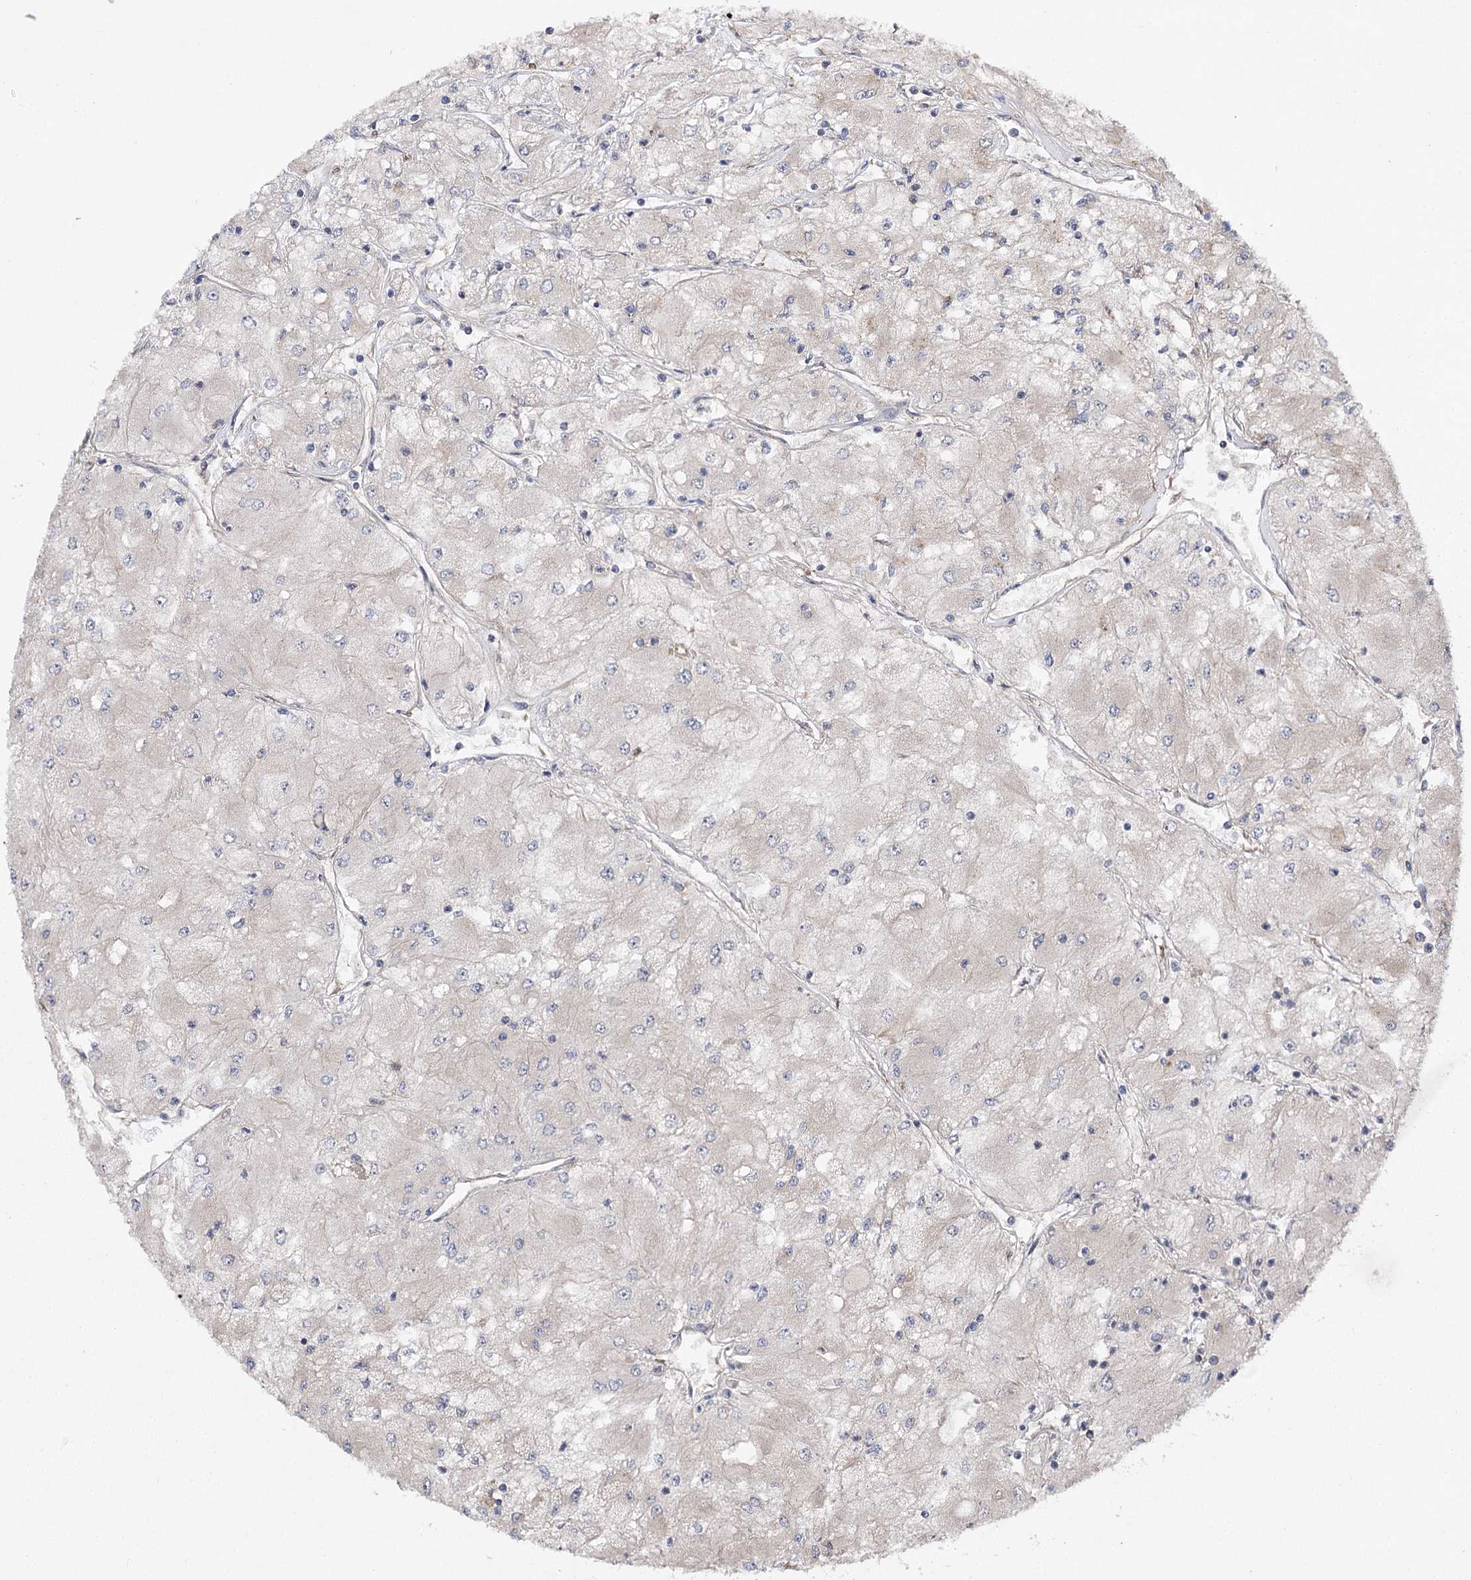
{"staining": {"intensity": "negative", "quantity": "none", "location": "none"}, "tissue": "renal cancer", "cell_type": "Tumor cells", "image_type": "cancer", "snomed": [{"axis": "morphology", "description": "Adenocarcinoma, NOS"}, {"axis": "topography", "description": "Kidney"}], "caption": "The photomicrograph reveals no staining of tumor cells in renal adenocarcinoma.", "gene": "BCR", "patient": {"sex": "male", "age": 80}}